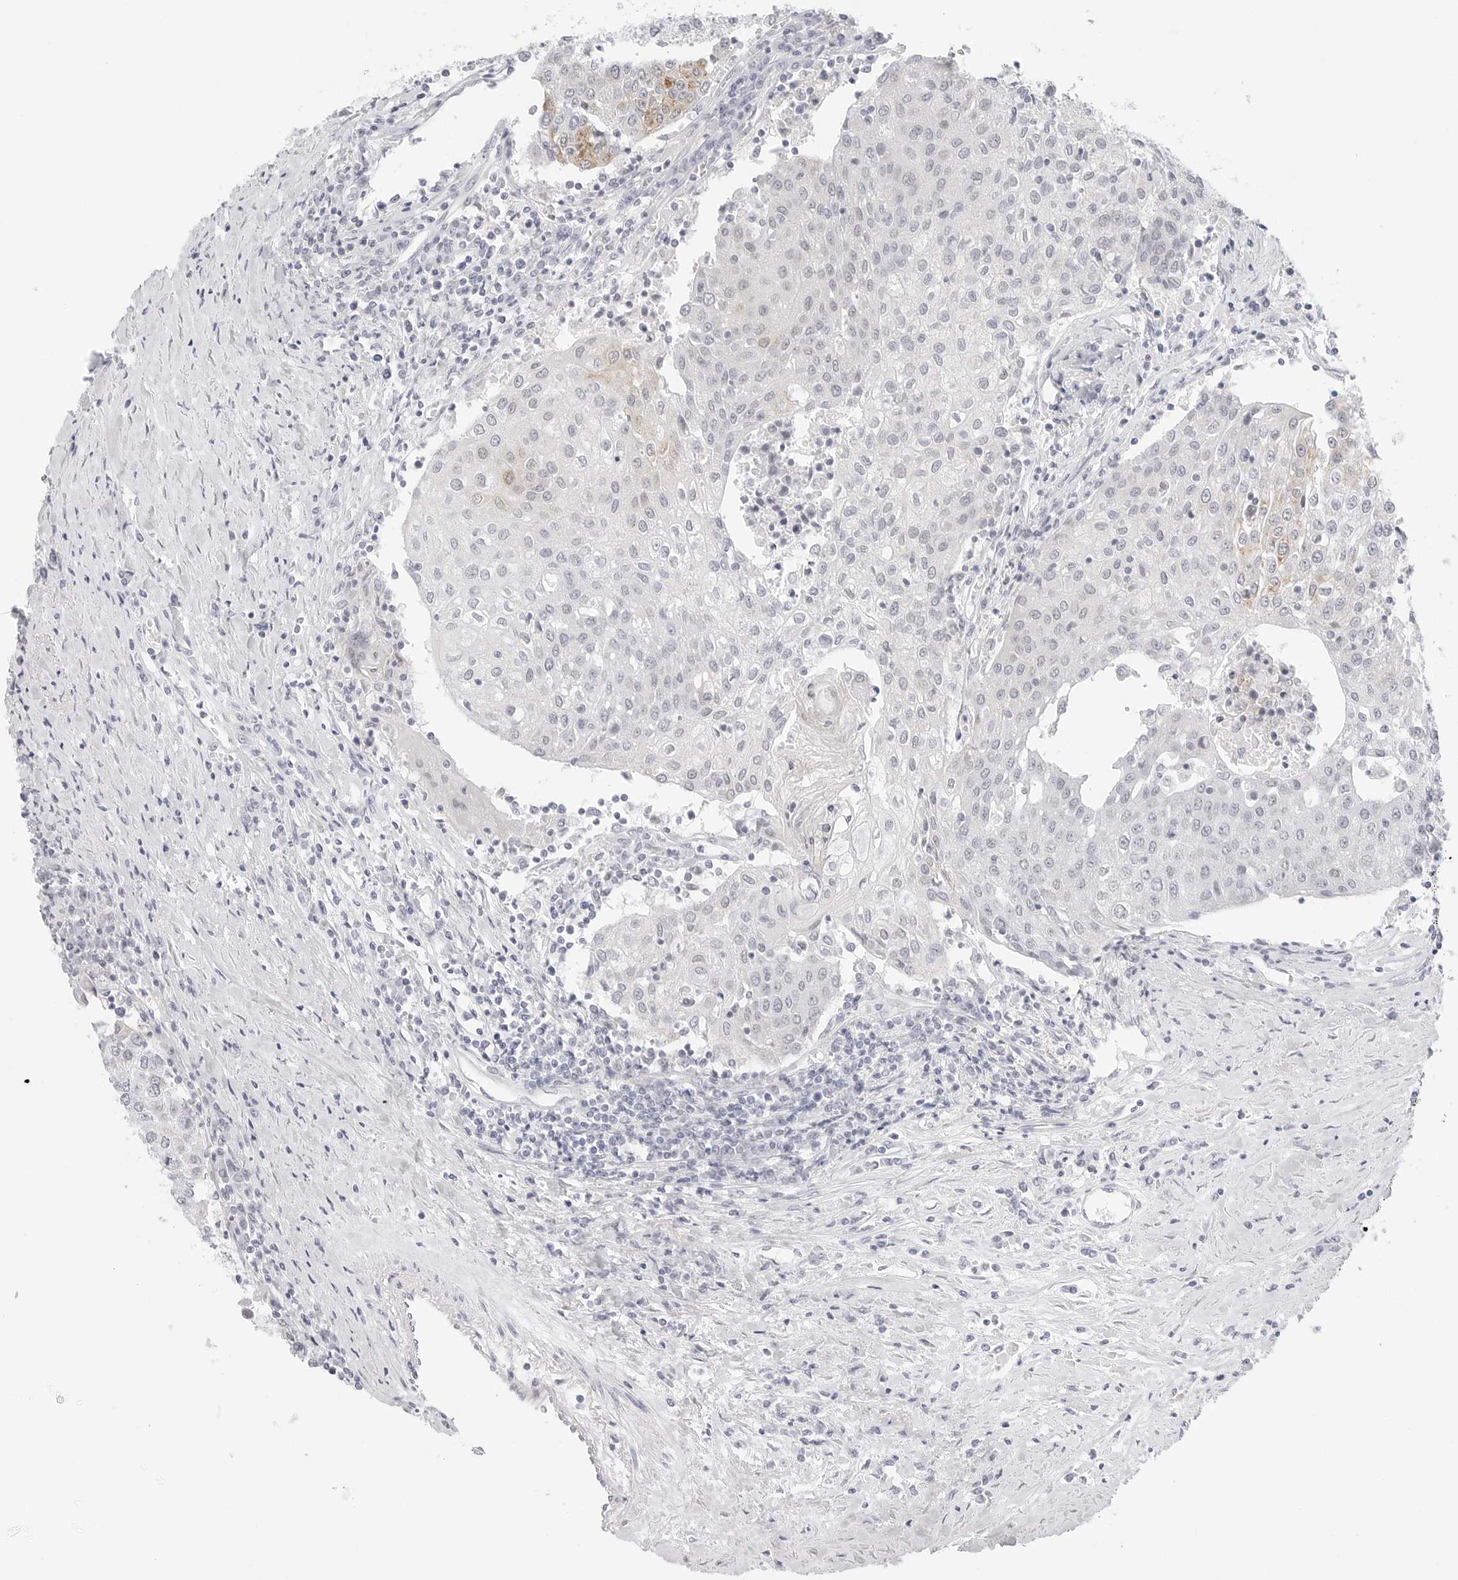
{"staining": {"intensity": "weak", "quantity": "<25%", "location": "cytoplasmic/membranous"}, "tissue": "urothelial cancer", "cell_type": "Tumor cells", "image_type": "cancer", "snomed": [{"axis": "morphology", "description": "Urothelial carcinoma, High grade"}, {"axis": "topography", "description": "Urinary bladder"}], "caption": "High power microscopy image of an immunohistochemistry image of high-grade urothelial carcinoma, revealing no significant expression in tumor cells.", "gene": "HMGCS2", "patient": {"sex": "female", "age": 85}}